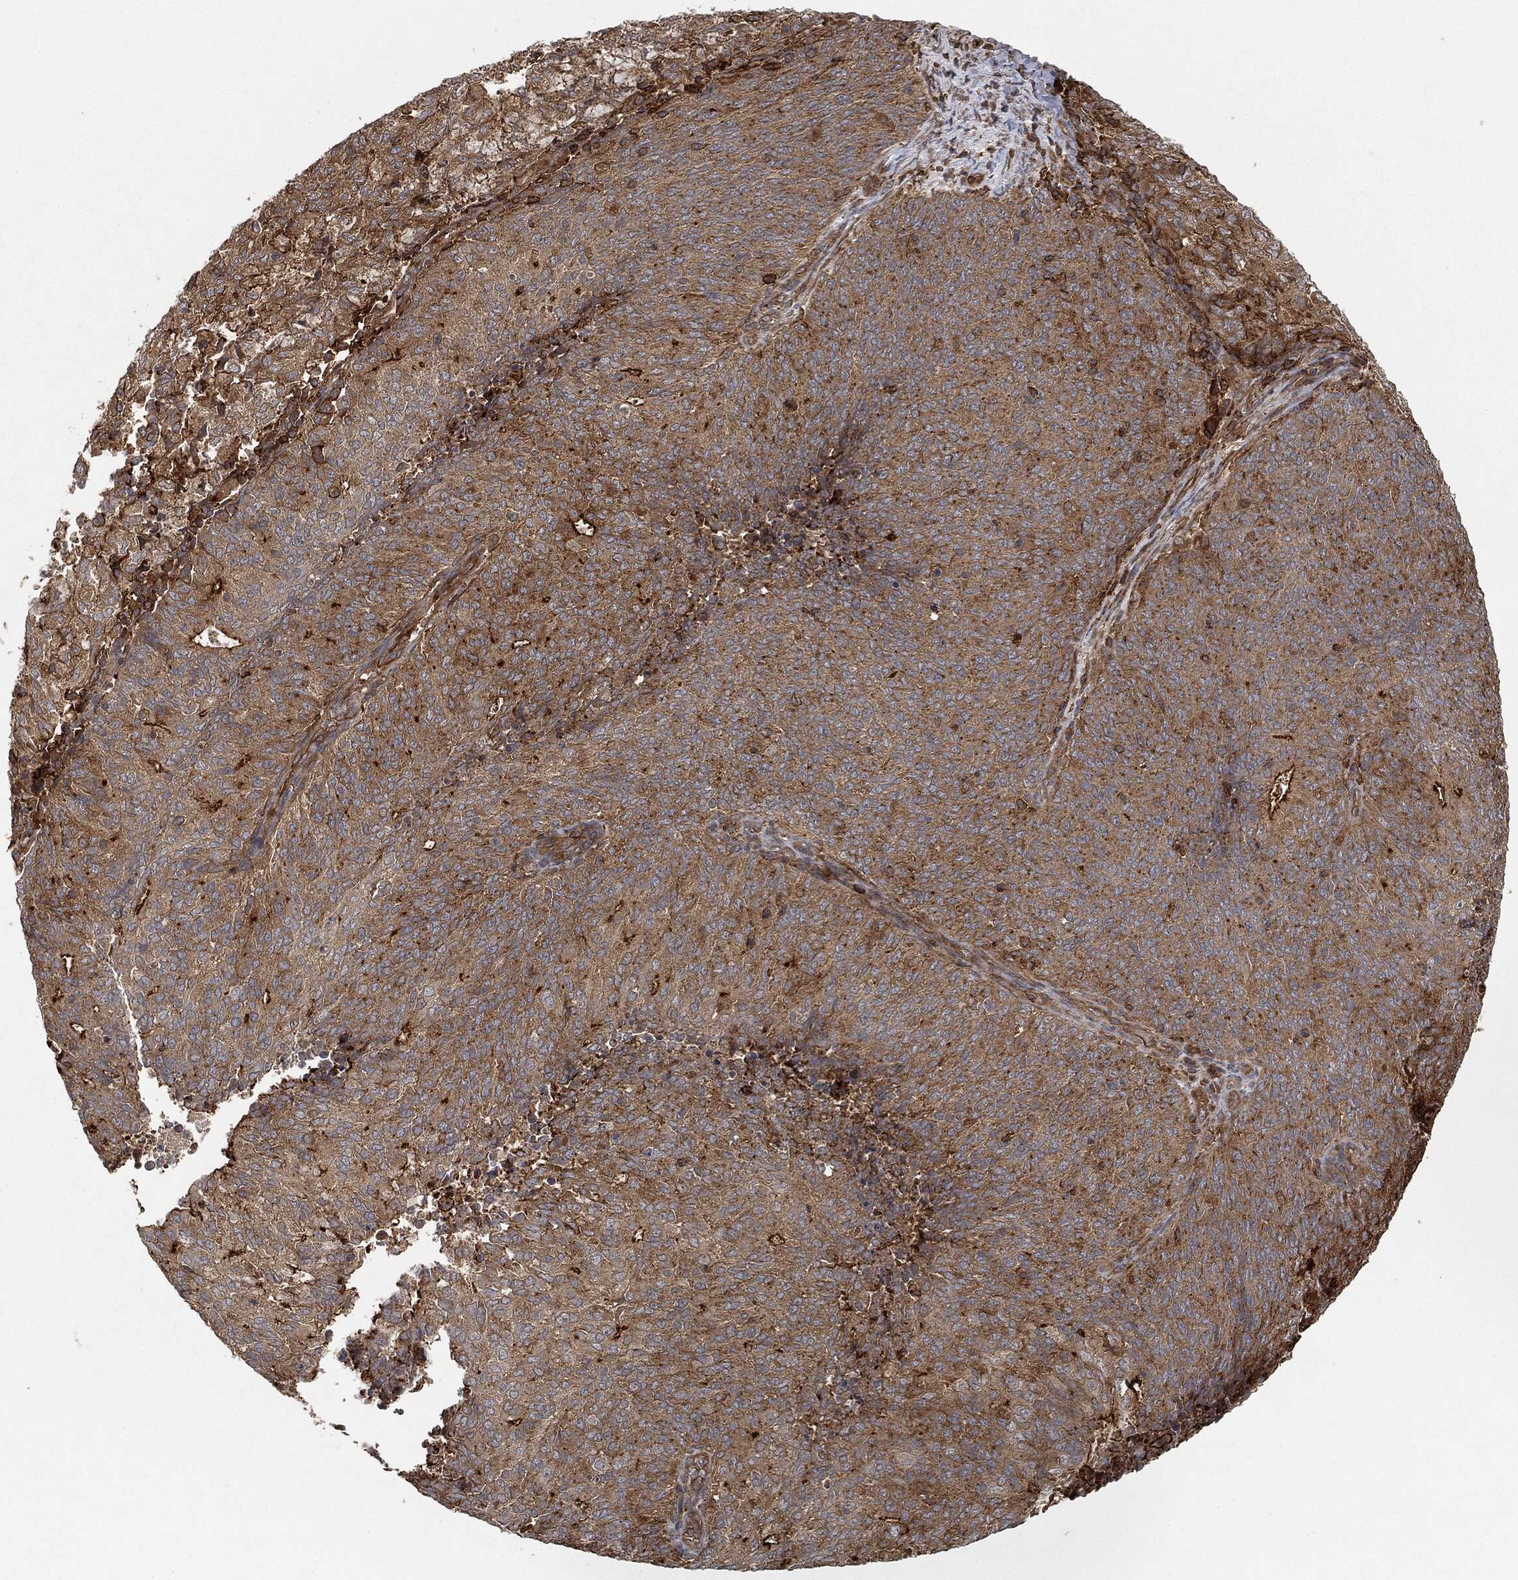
{"staining": {"intensity": "strong", "quantity": "<25%", "location": "cytoplasmic/membranous"}, "tissue": "endometrial cancer", "cell_type": "Tumor cells", "image_type": "cancer", "snomed": [{"axis": "morphology", "description": "Adenocarcinoma, NOS"}, {"axis": "topography", "description": "Endometrium"}], "caption": "The histopathology image displays a brown stain indicating the presence of a protein in the cytoplasmic/membranous of tumor cells in endometrial adenocarcinoma.", "gene": "TPT1", "patient": {"sex": "female", "age": 82}}